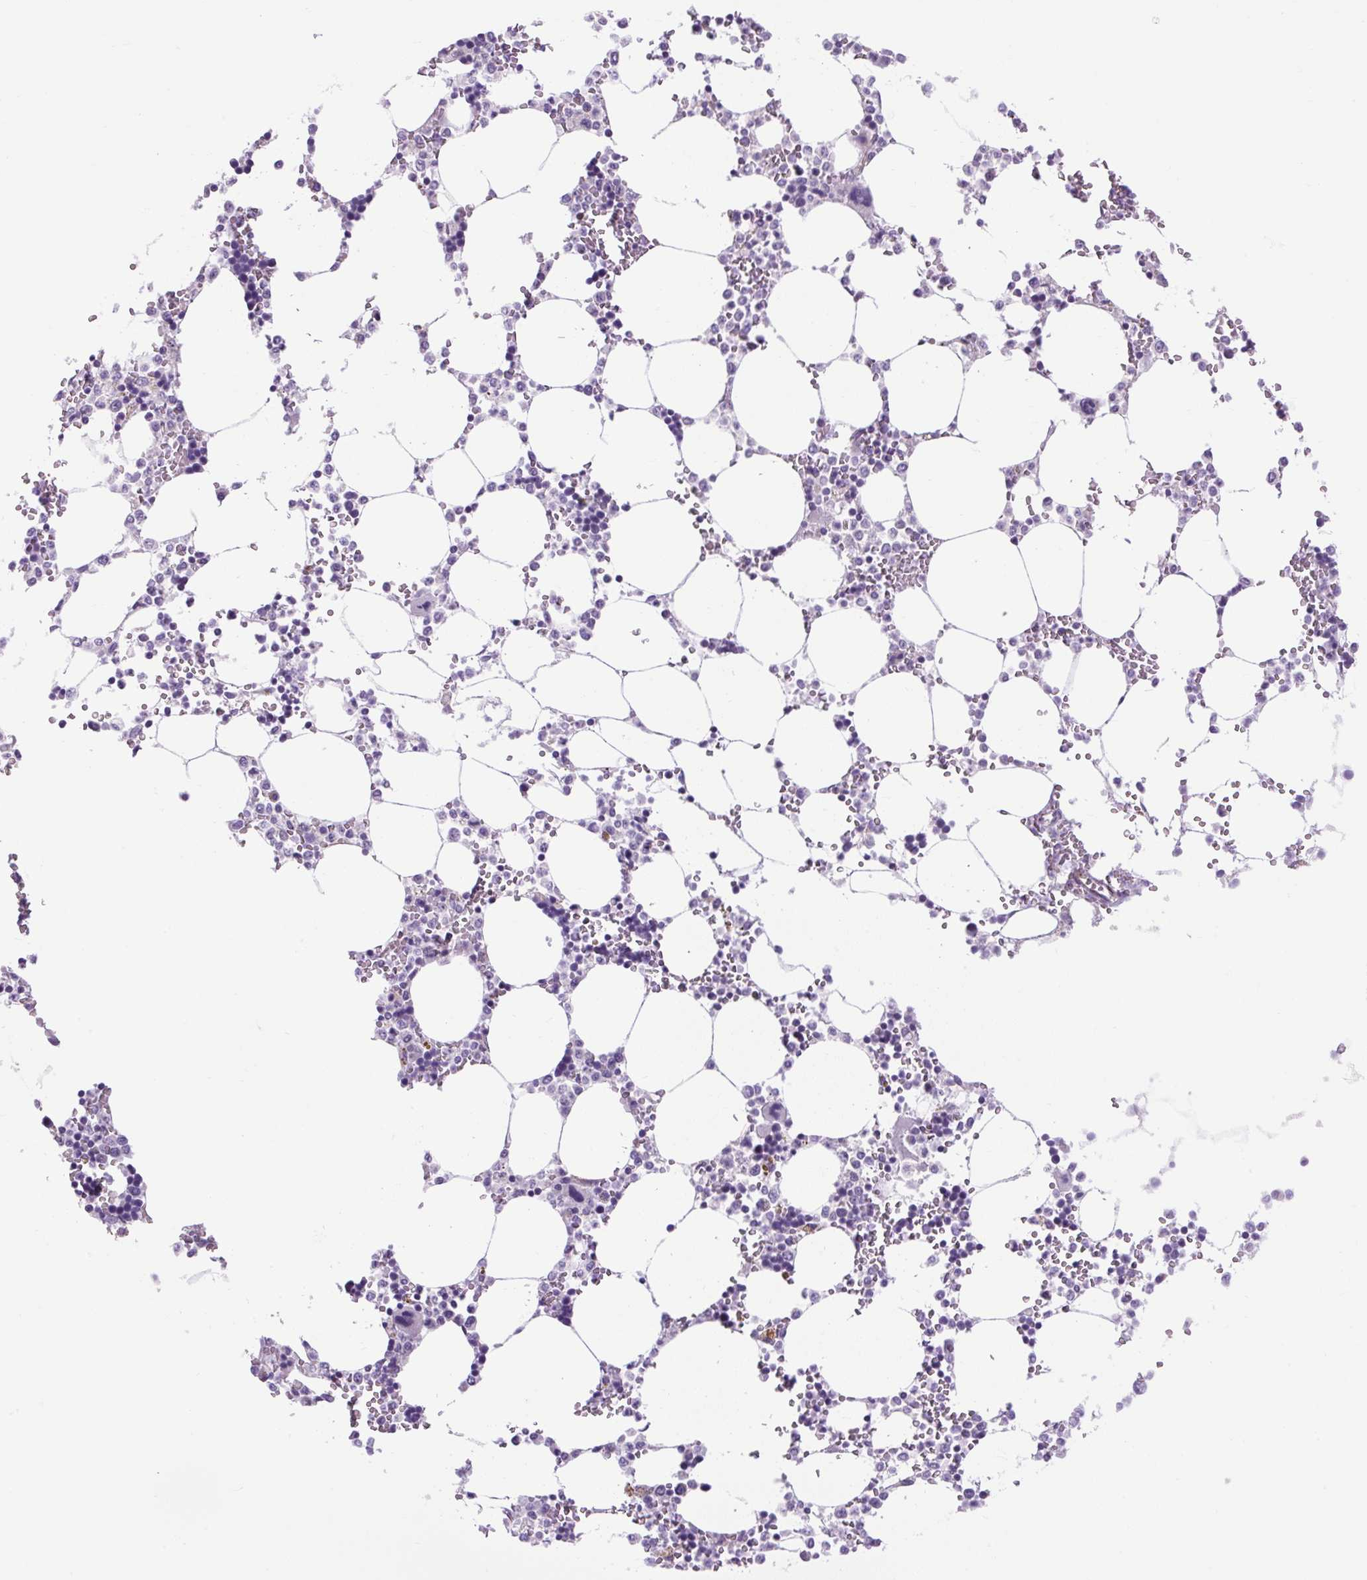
{"staining": {"intensity": "negative", "quantity": "none", "location": "none"}, "tissue": "bone marrow", "cell_type": "Hematopoietic cells", "image_type": "normal", "snomed": [{"axis": "morphology", "description": "Normal tissue, NOS"}, {"axis": "topography", "description": "Bone marrow"}], "caption": "High magnification brightfield microscopy of unremarkable bone marrow stained with DAB (3,3'-diaminobenzidine) (brown) and counterstained with hematoxylin (blue): hematopoietic cells show no significant expression. Nuclei are stained in blue.", "gene": "RNASE10", "patient": {"sex": "male", "age": 64}}